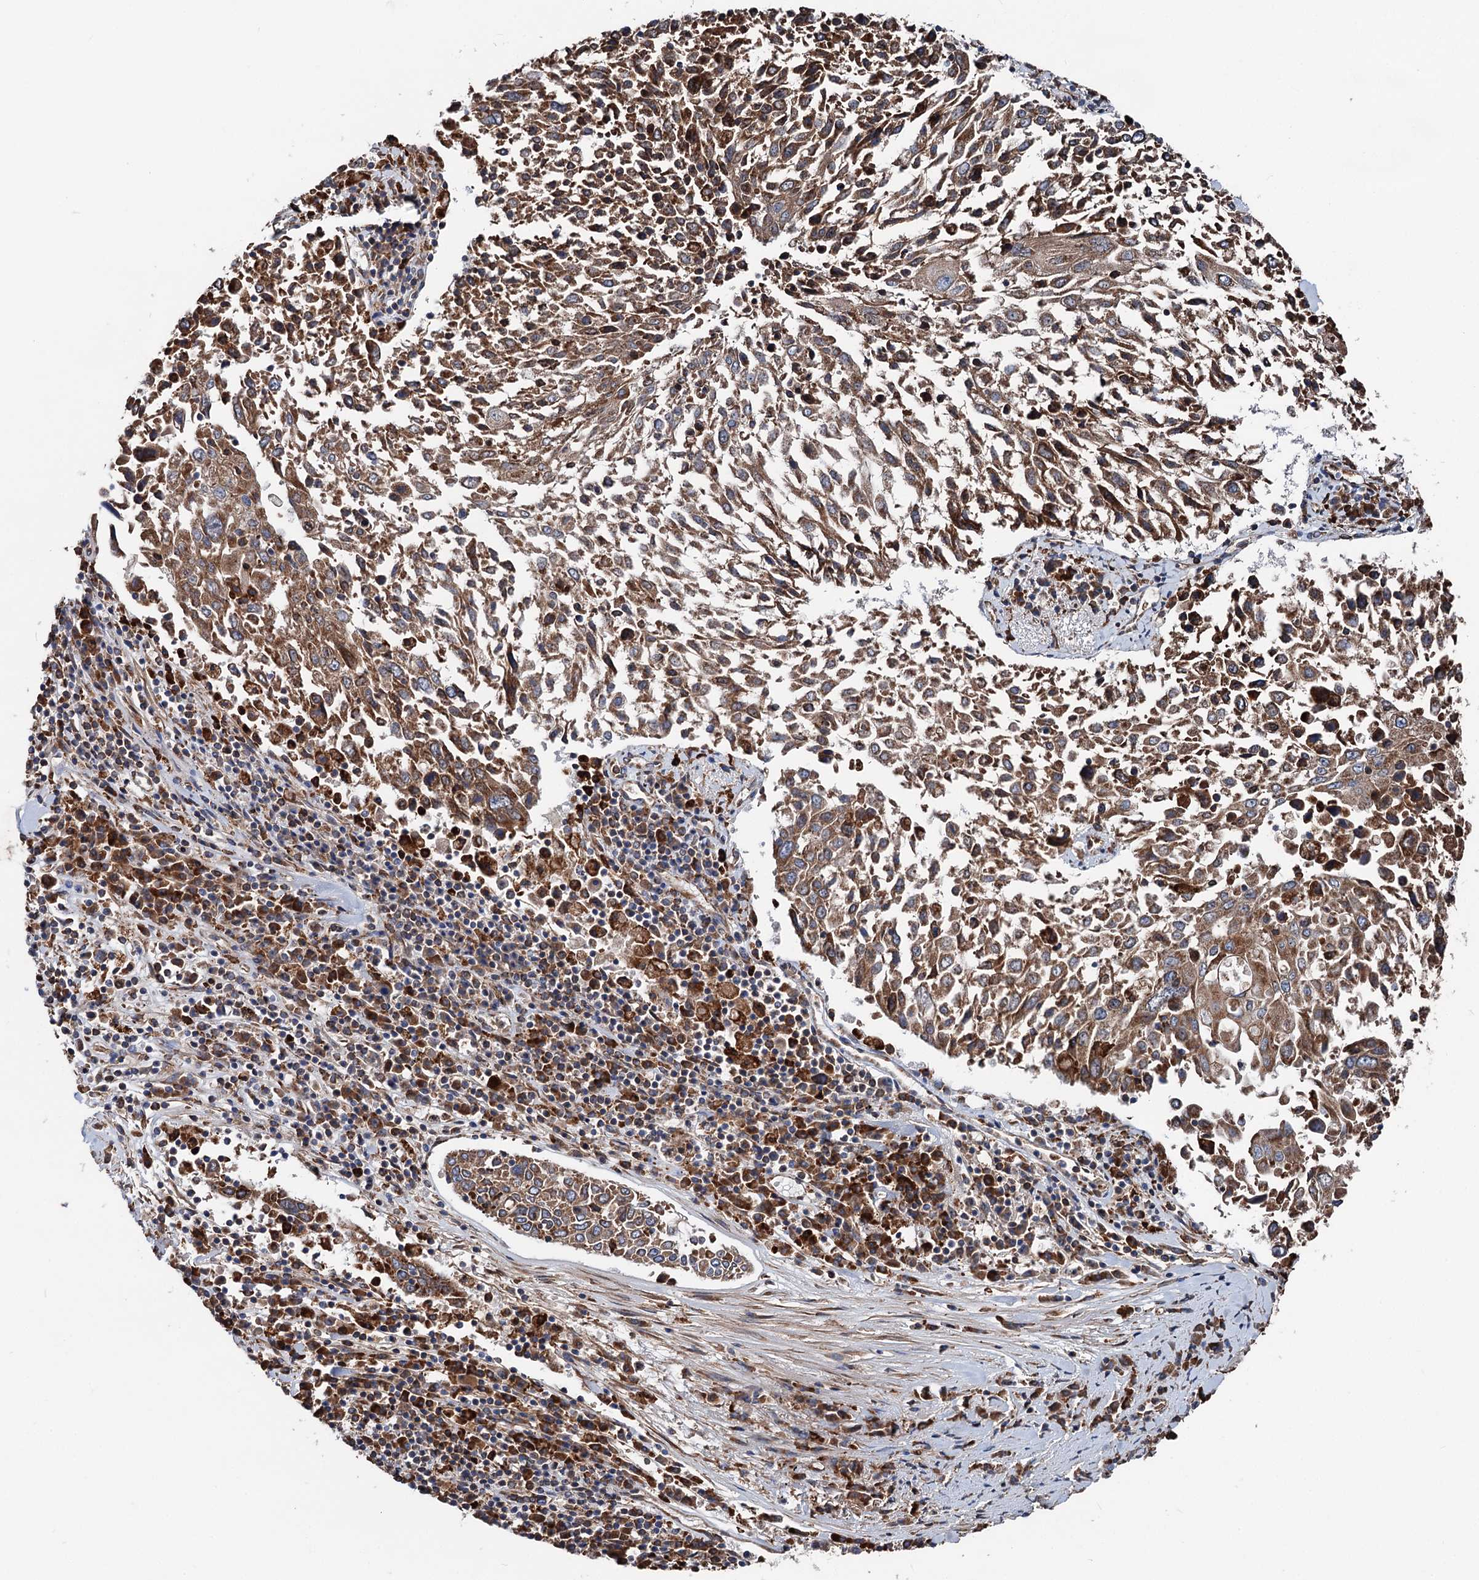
{"staining": {"intensity": "moderate", "quantity": ">75%", "location": "cytoplasmic/membranous"}, "tissue": "lung cancer", "cell_type": "Tumor cells", "image_type": "cancer", "snomed": [{"axis": "morphology", "description": "Squamous cell carcinoma, NOS"}, {"axis": "topography", "description": "Lung"}], "caption": "Squamous cell carcinoma (lung) stained for a protein (brown) exhibits moderate cytoplasmic/membranous positive positivity in about >75% of tumor cells.", "gene": "ERP29", "patient": {"sex": "male", "age": 65}}